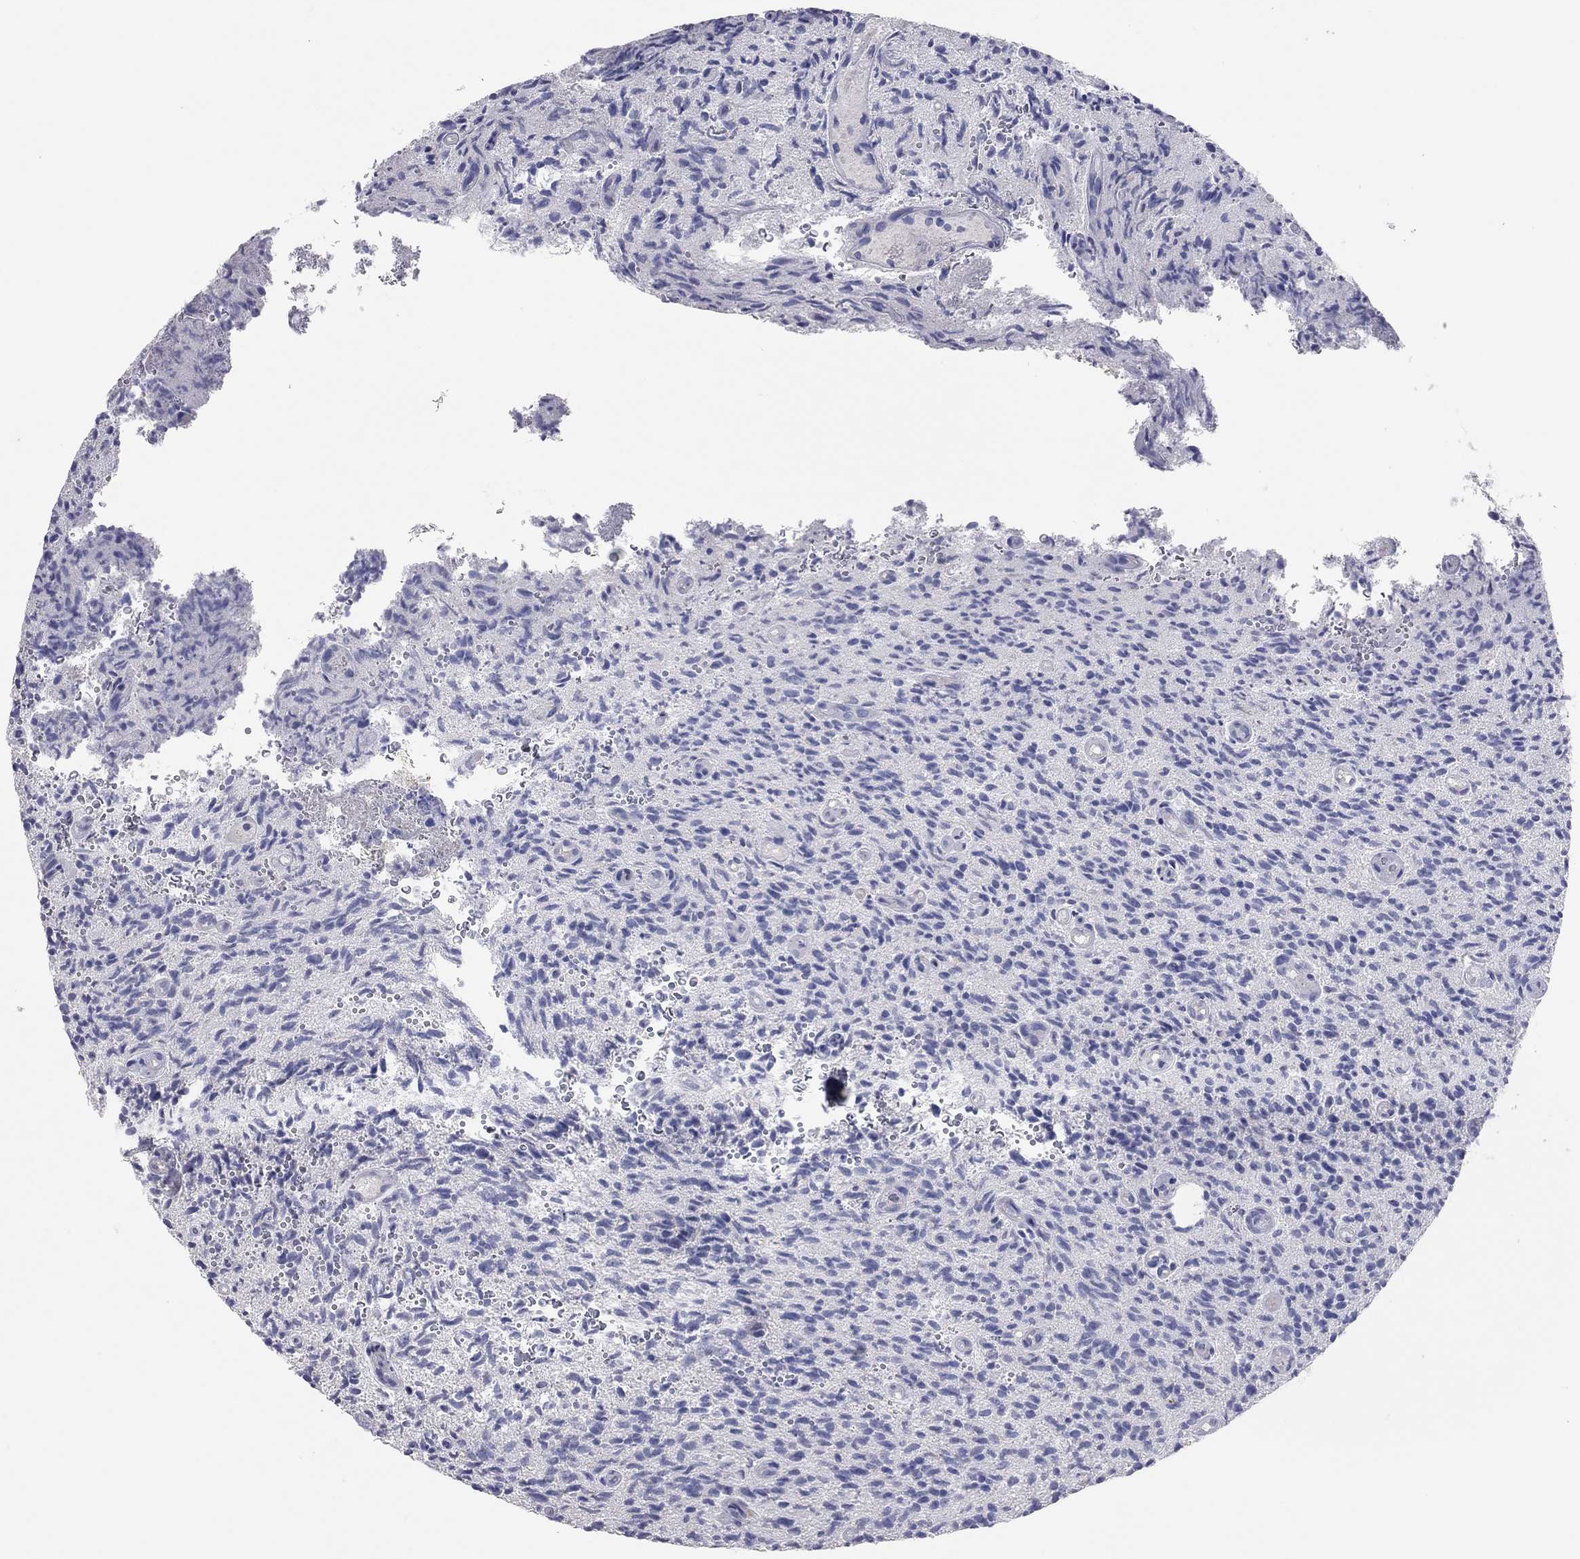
{"staining": {"intensity": "negative", "quantity": "none", "location": "none"}, "tissue": "glioma", "cell_type": "Tumor cells", "image_type": "cancer", "snomed": [{"axis": "morphology", "description": "Glioma, malignant, High grade"}, {"axis": "topography", "description": "Brain"}], "caption": "A histopathology image of human high-grade glioma (malignant) is negative for staining in tumor cells.", "gene": "MMP13", "patient": {"sex": "male", "age": 64}}